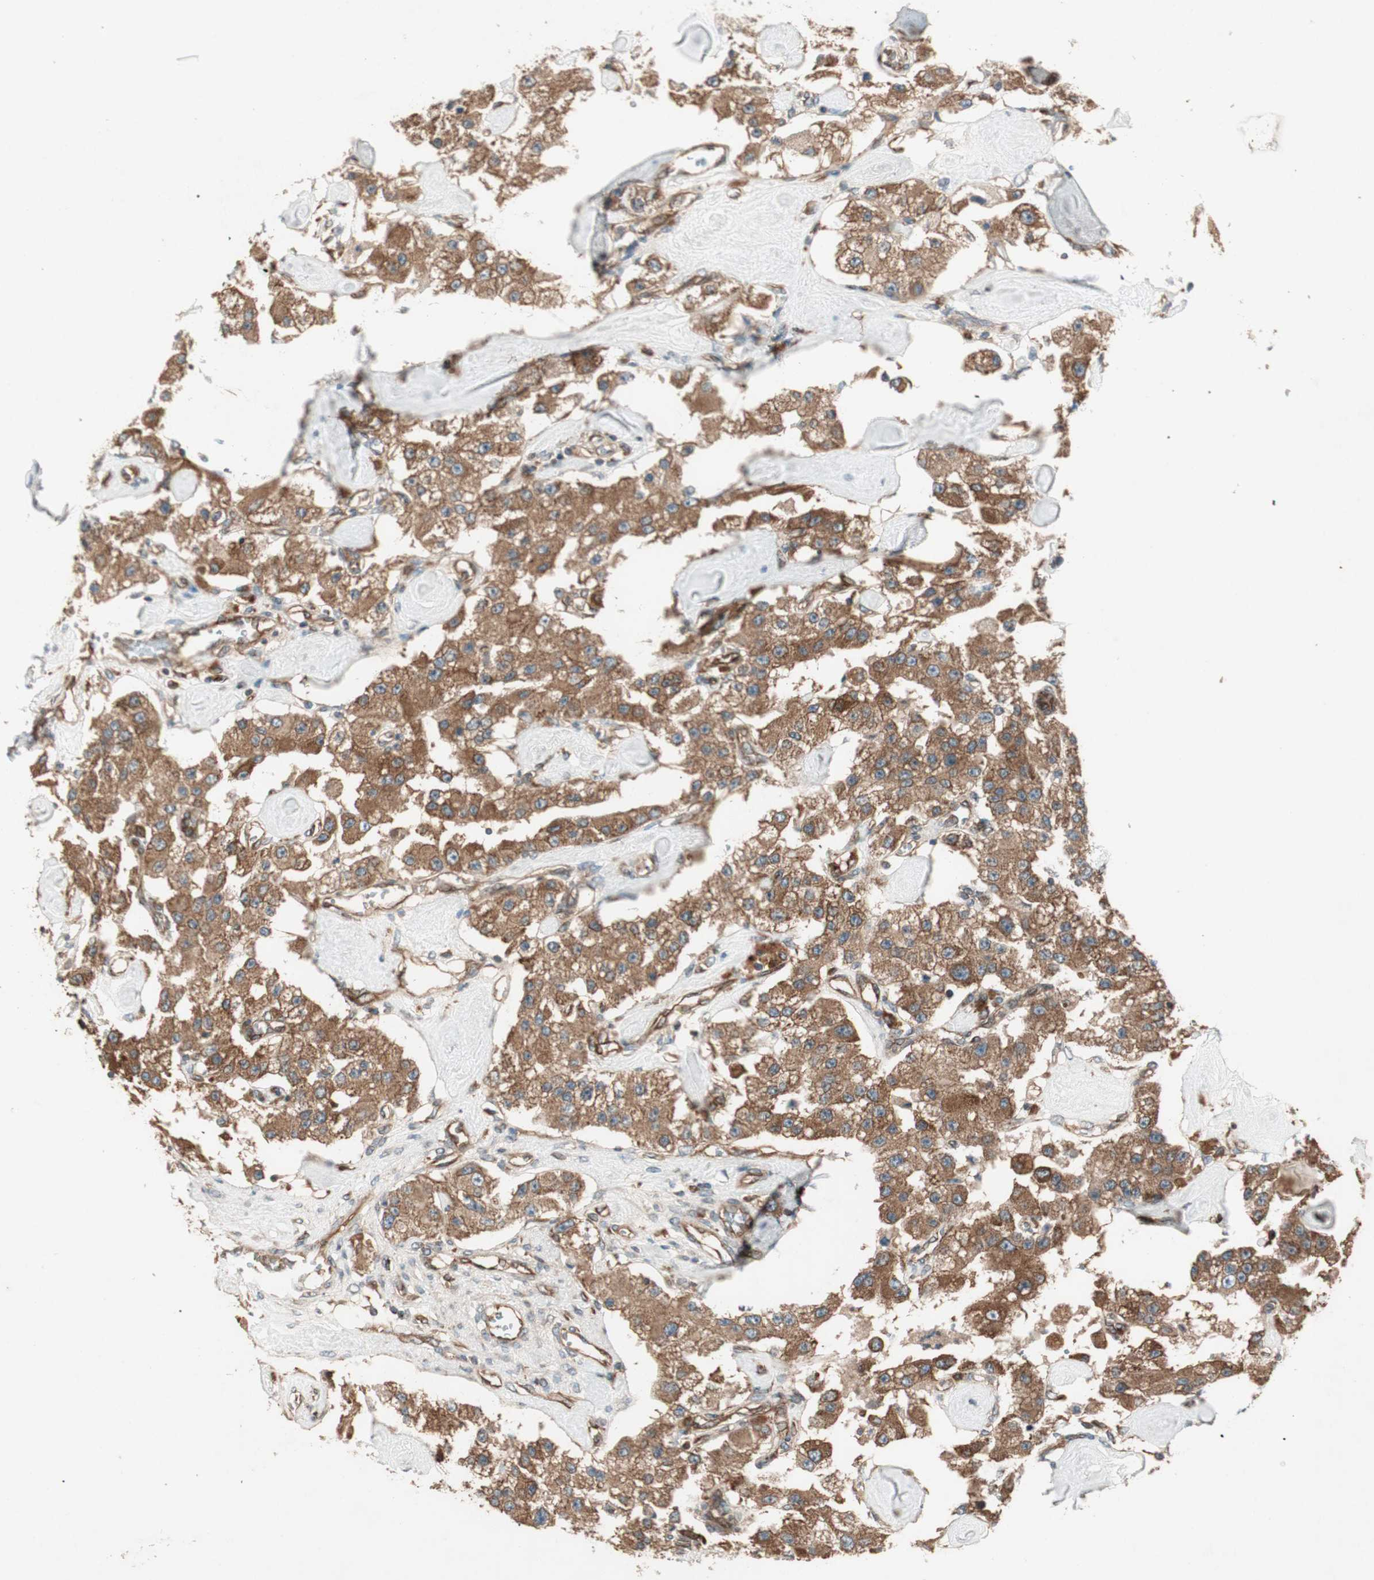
{"staining": {"intensity": "moderate", "quantity": ">75%", "location": "cytoplasmic/membranous"}, "tissue": "carcinoid", "cell_type": "Tumor cells", "image_type": "cancer", "snomed": [{"axis": "morphology", "description": "Carcinoid, malignant, NOS"}, {"axis": "topography", "description": "Pancreas"}], "caption": "Tumor cells show medium levels of moderate cytoplasmic/membranous positivity in about >75% of cells in carcinoid (malignant).", "gene": "RAB5A", "patient": {"sex": "male", "age": 41}}